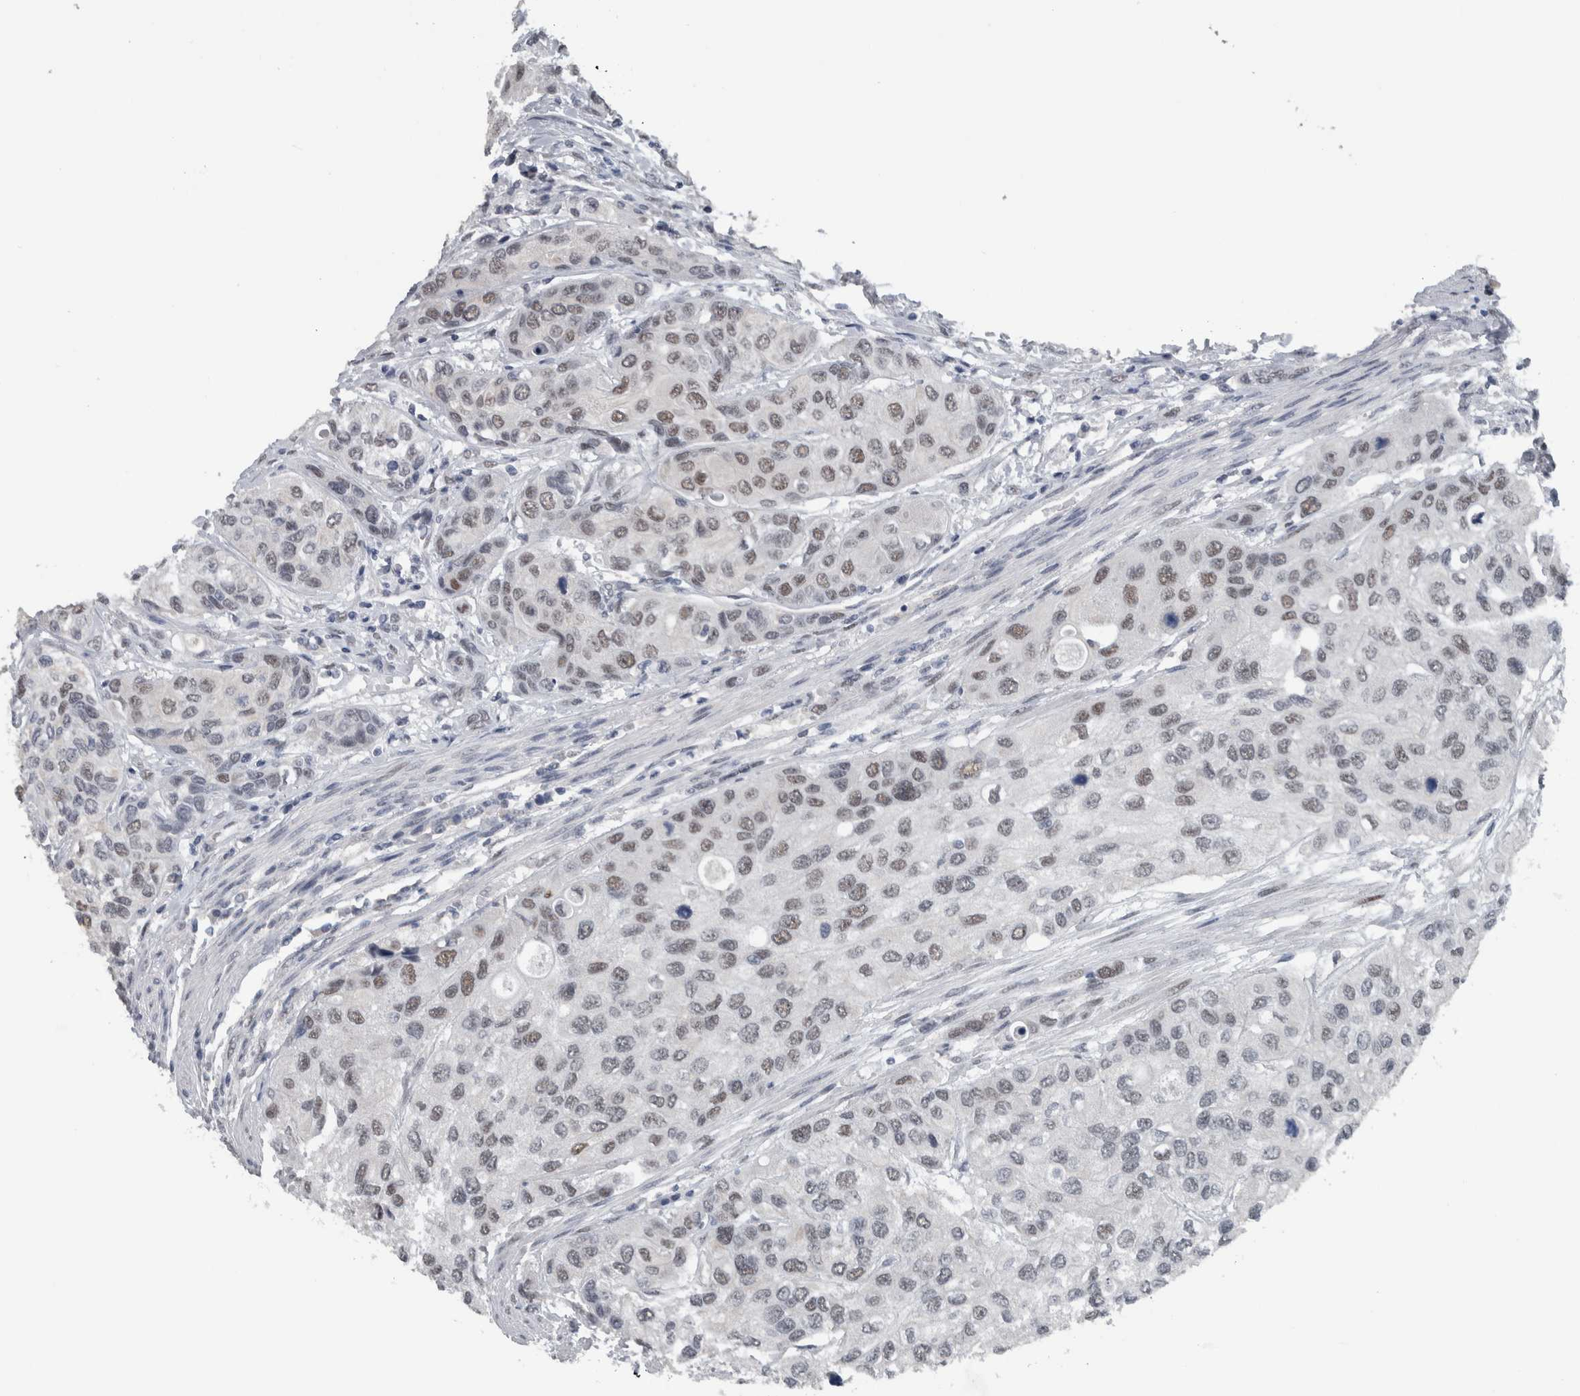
{"staining": {"intensity": "weak", "quantity": "25%-75%", "location": "nuclear"}, "tissue": "urothelial cancer", "cell_type": "Tumor cells", "image_type": "cancer", "snomed": [{"axis": "morphology", "description": "Urothelial carcinoma, High grade"}, {"axis": "topography", "description": "Urinary bladder"}], "caption": "Protein analysis of high-grade urothelial carcinoma tissue displays weak nuclear staining in approximately 25%-75% of tumor cells.", "gene": "ZBTB21", "patient": {"sex": "female", "age": 56}}